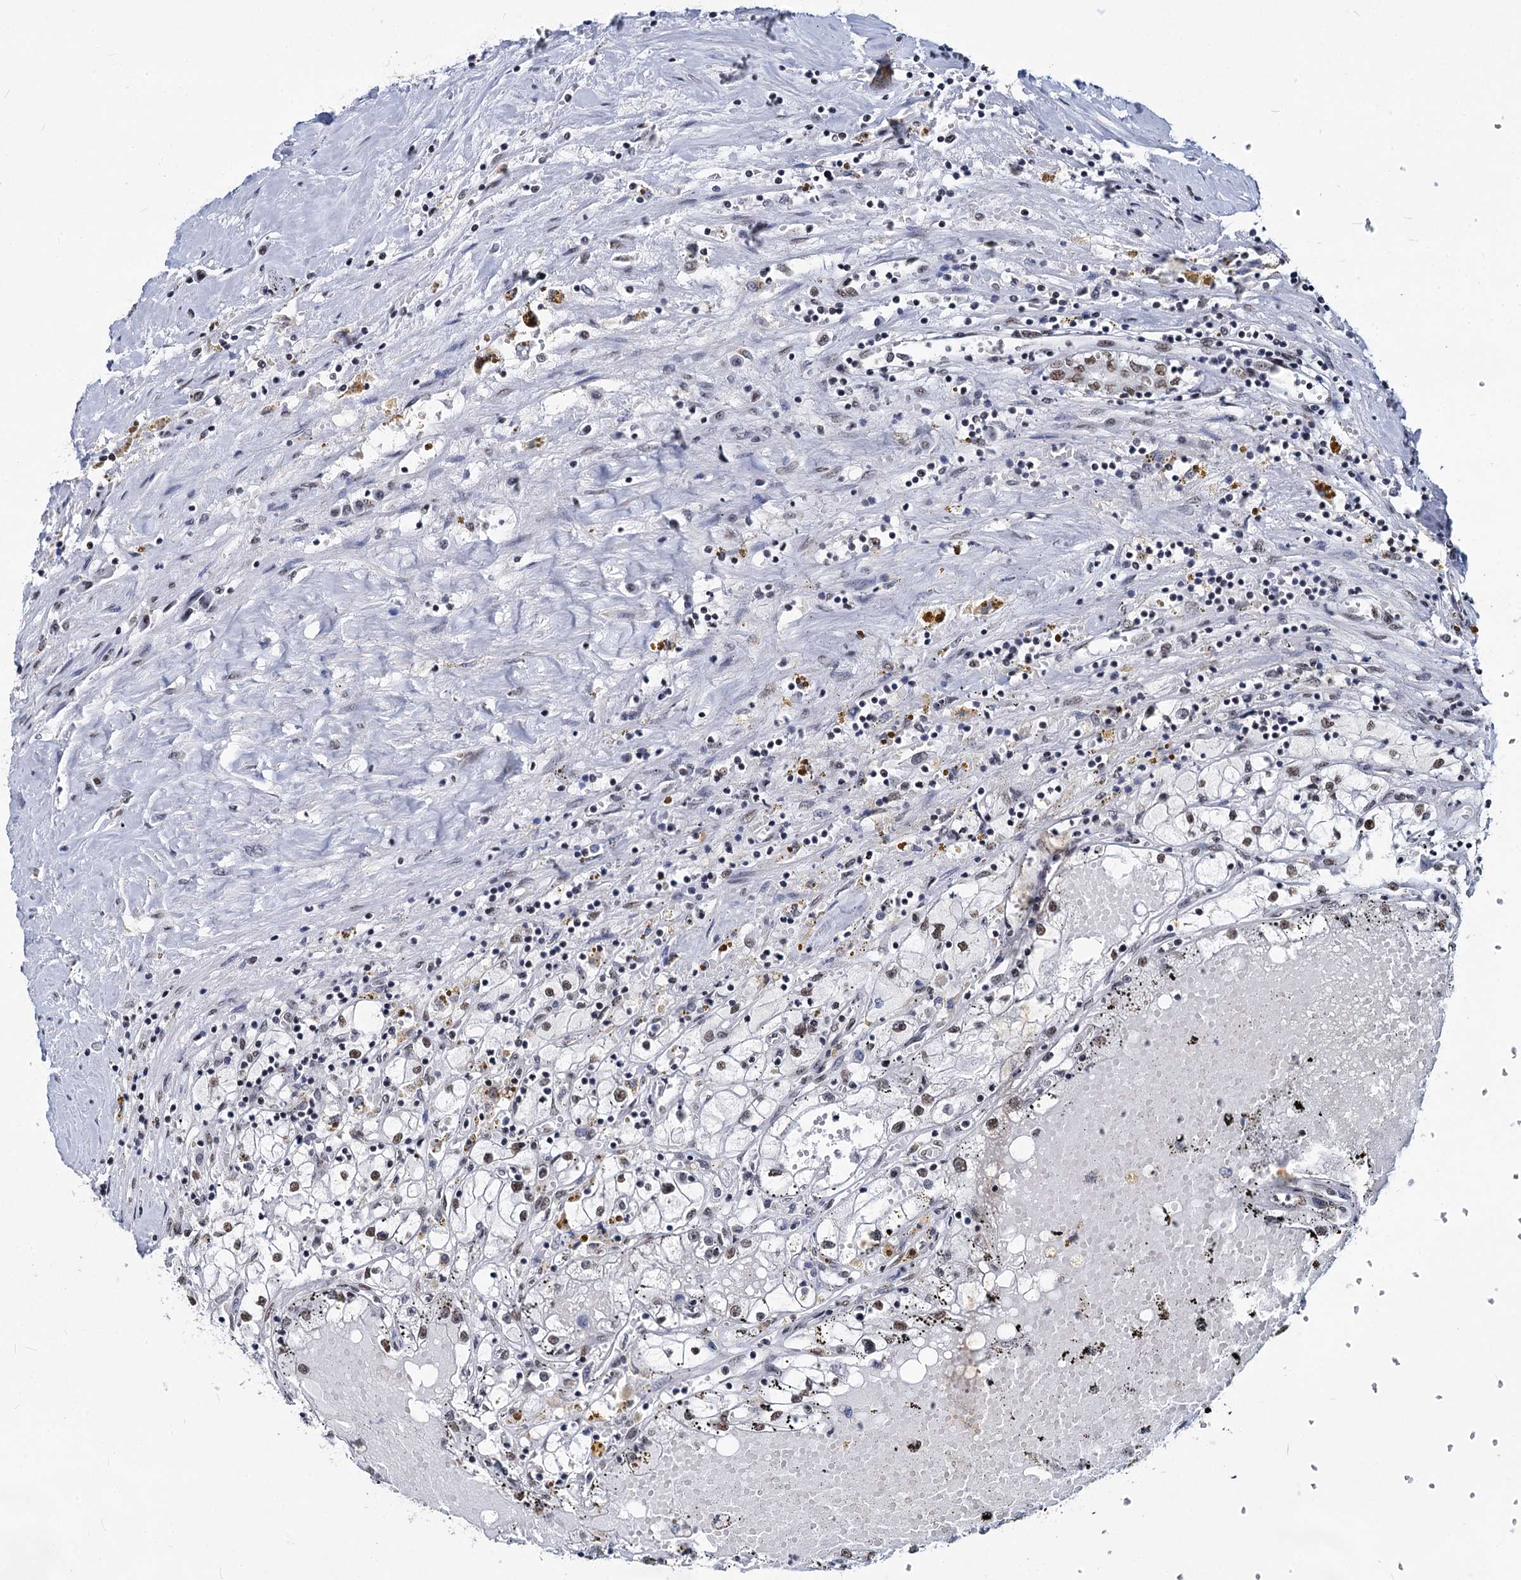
{"staining": {"intensity": "weak", "quantity": "<25%", "location": "nuclear"}, "tissue": "renal cancer", "cell_type": "Tumor cells", "image_type": "cancer", "snomed": [{"axis": "morphology", "description": "Adenocarcinoma, NOS"}, {"axis": "topography", "description": "Kidney"}], "caption": "Adenocarcinoma (renal) was stained to show a protein in brown. There is no significant expression in tumor cells.", "gene": "PARPBP", "patient": {"sex": "male", "age": 56}}